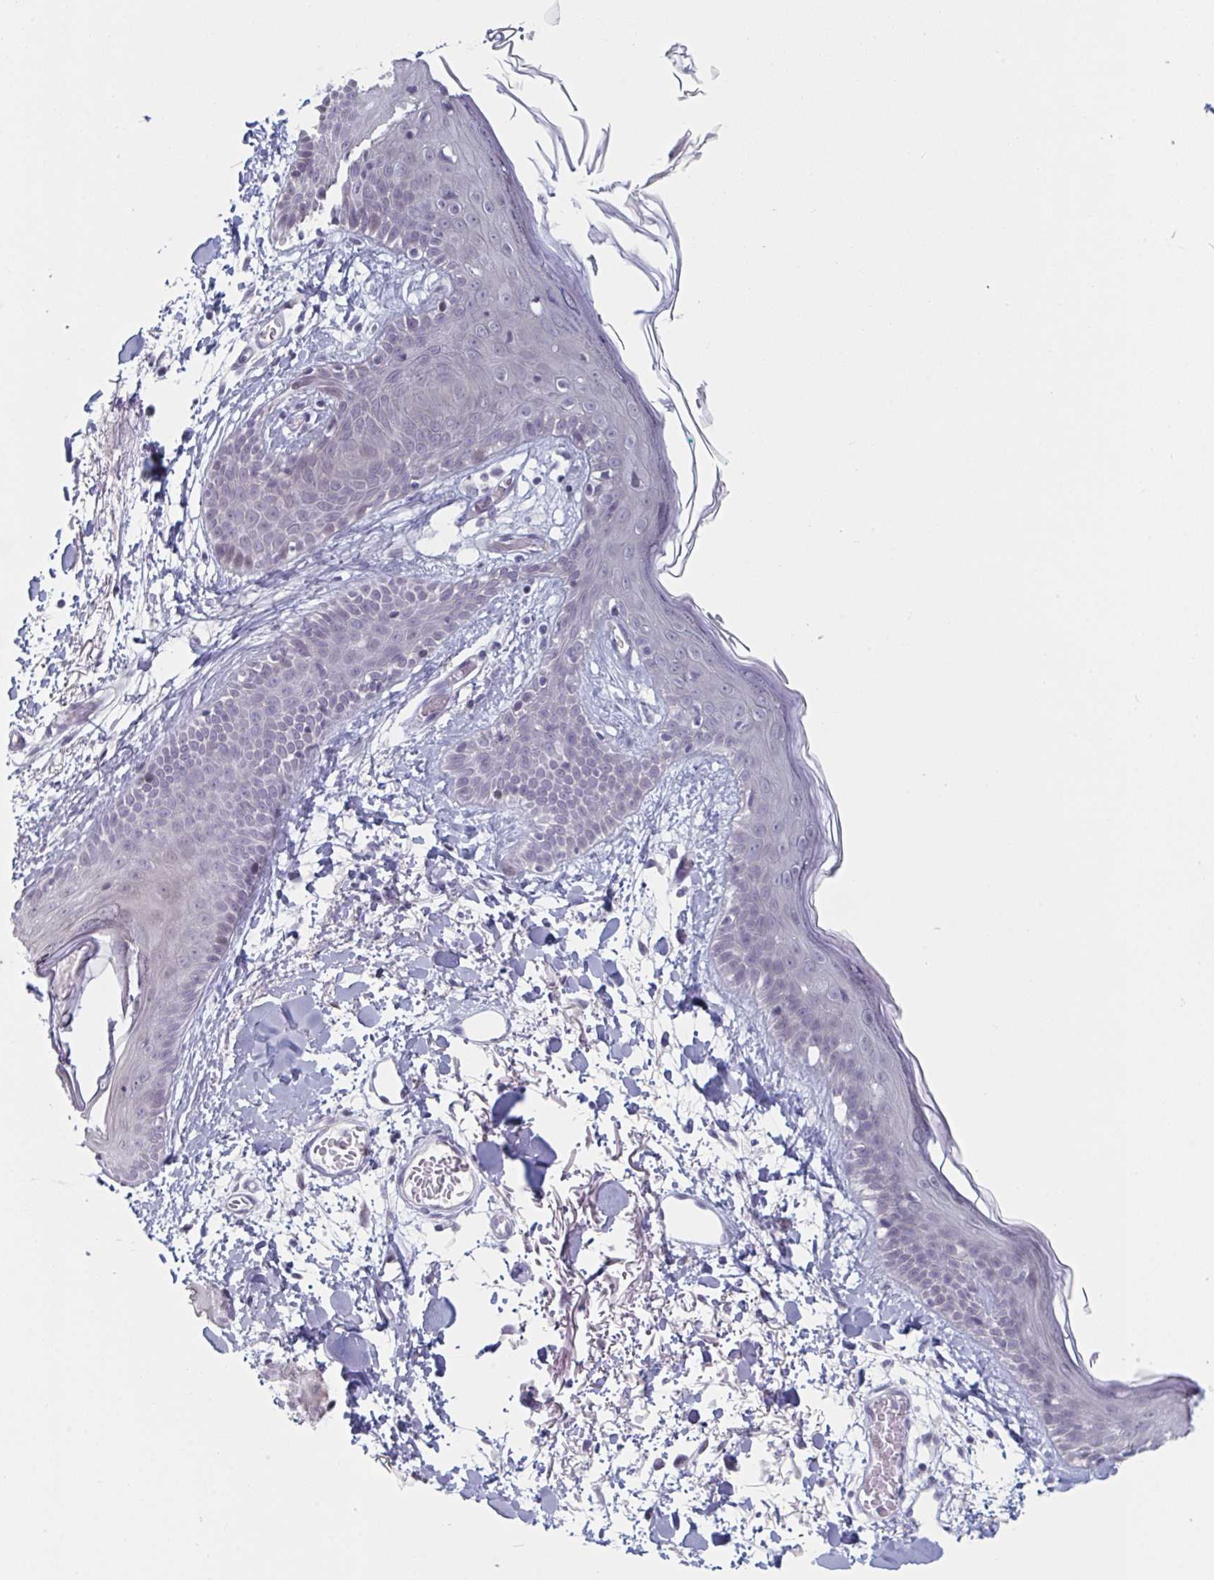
{"staining": {"intensity": "negative", "quantity": "none", "location": "none"}, "tissue": "skin", "cell_type": "Fibroblasts", "image_type": "normal", "snomed": [{"axis": "morphology", "description": "Normal tissue, NOS"}, {"axis": "topography", "description": "Skin"}], "caption": "A high-resolution photomicrograph shows immunohistochemistry (IHC) staining of benign skin, which demonstrates no significant staining in fibroblasts.", "gene": "FOXA1", "patient": {"sex": "male", "age": 79}}